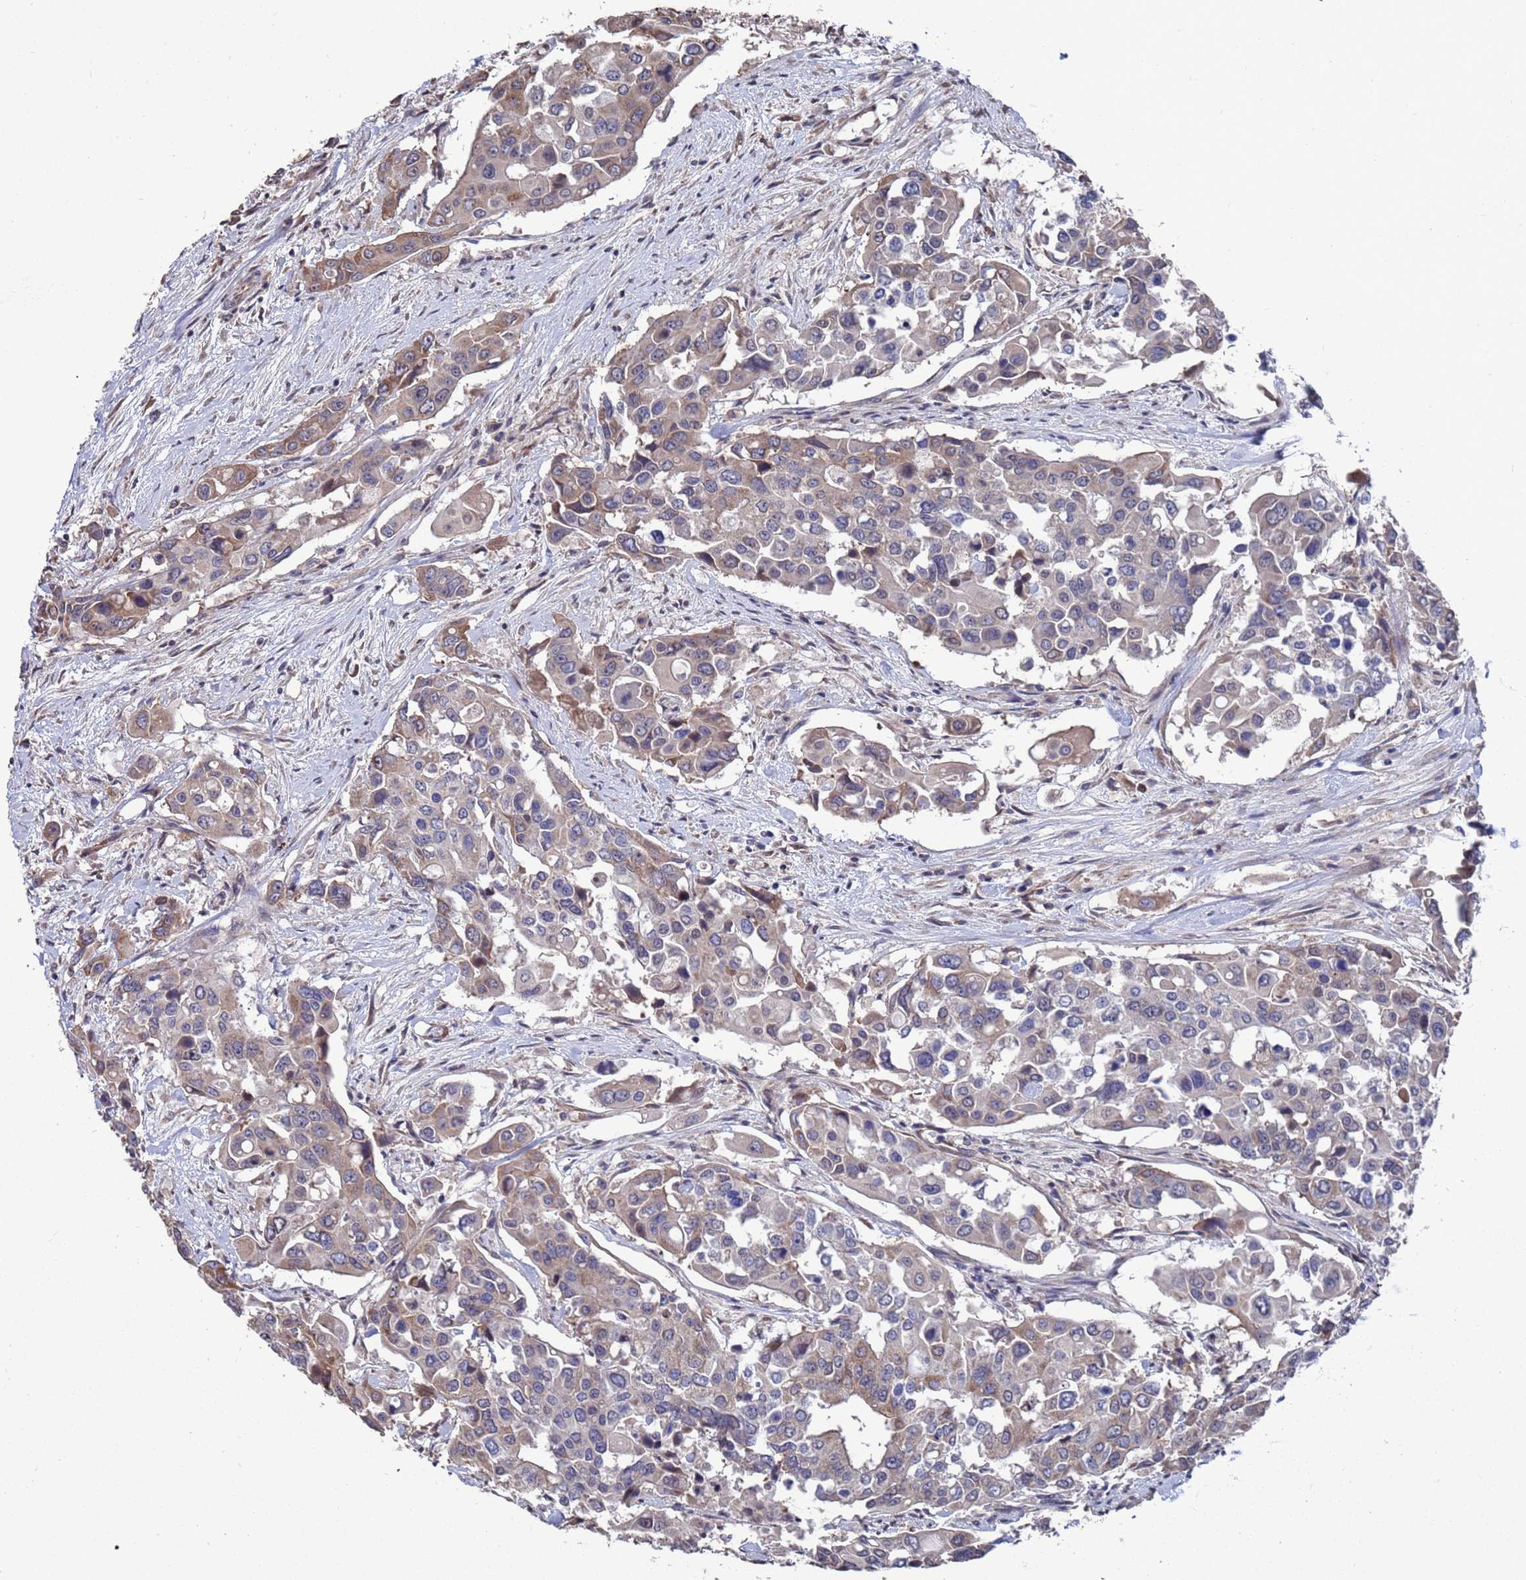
{"staining": {"intensity": "moderate", "quantity": "25%-75%", "location": "cytoplasmic/membranous"}, "tissue": "colorectal cancer", "cell_type": "Tumor cells", "image_type": "cancer", "snomed": [{"axis": "morphology", "description": "Adenocarcinoma, NOS"}, {"axis": "topography", "description": "Colon"}], "caption": "Human adenocarcinoma (colorectal) stained for a protein (brown) exhibits moderate cytoplasmic/membranous positive expression in approximately 25%-75% of tumor cells.", "gene": "CFAP119", "patient": {"sex": "male", "age": 77}}